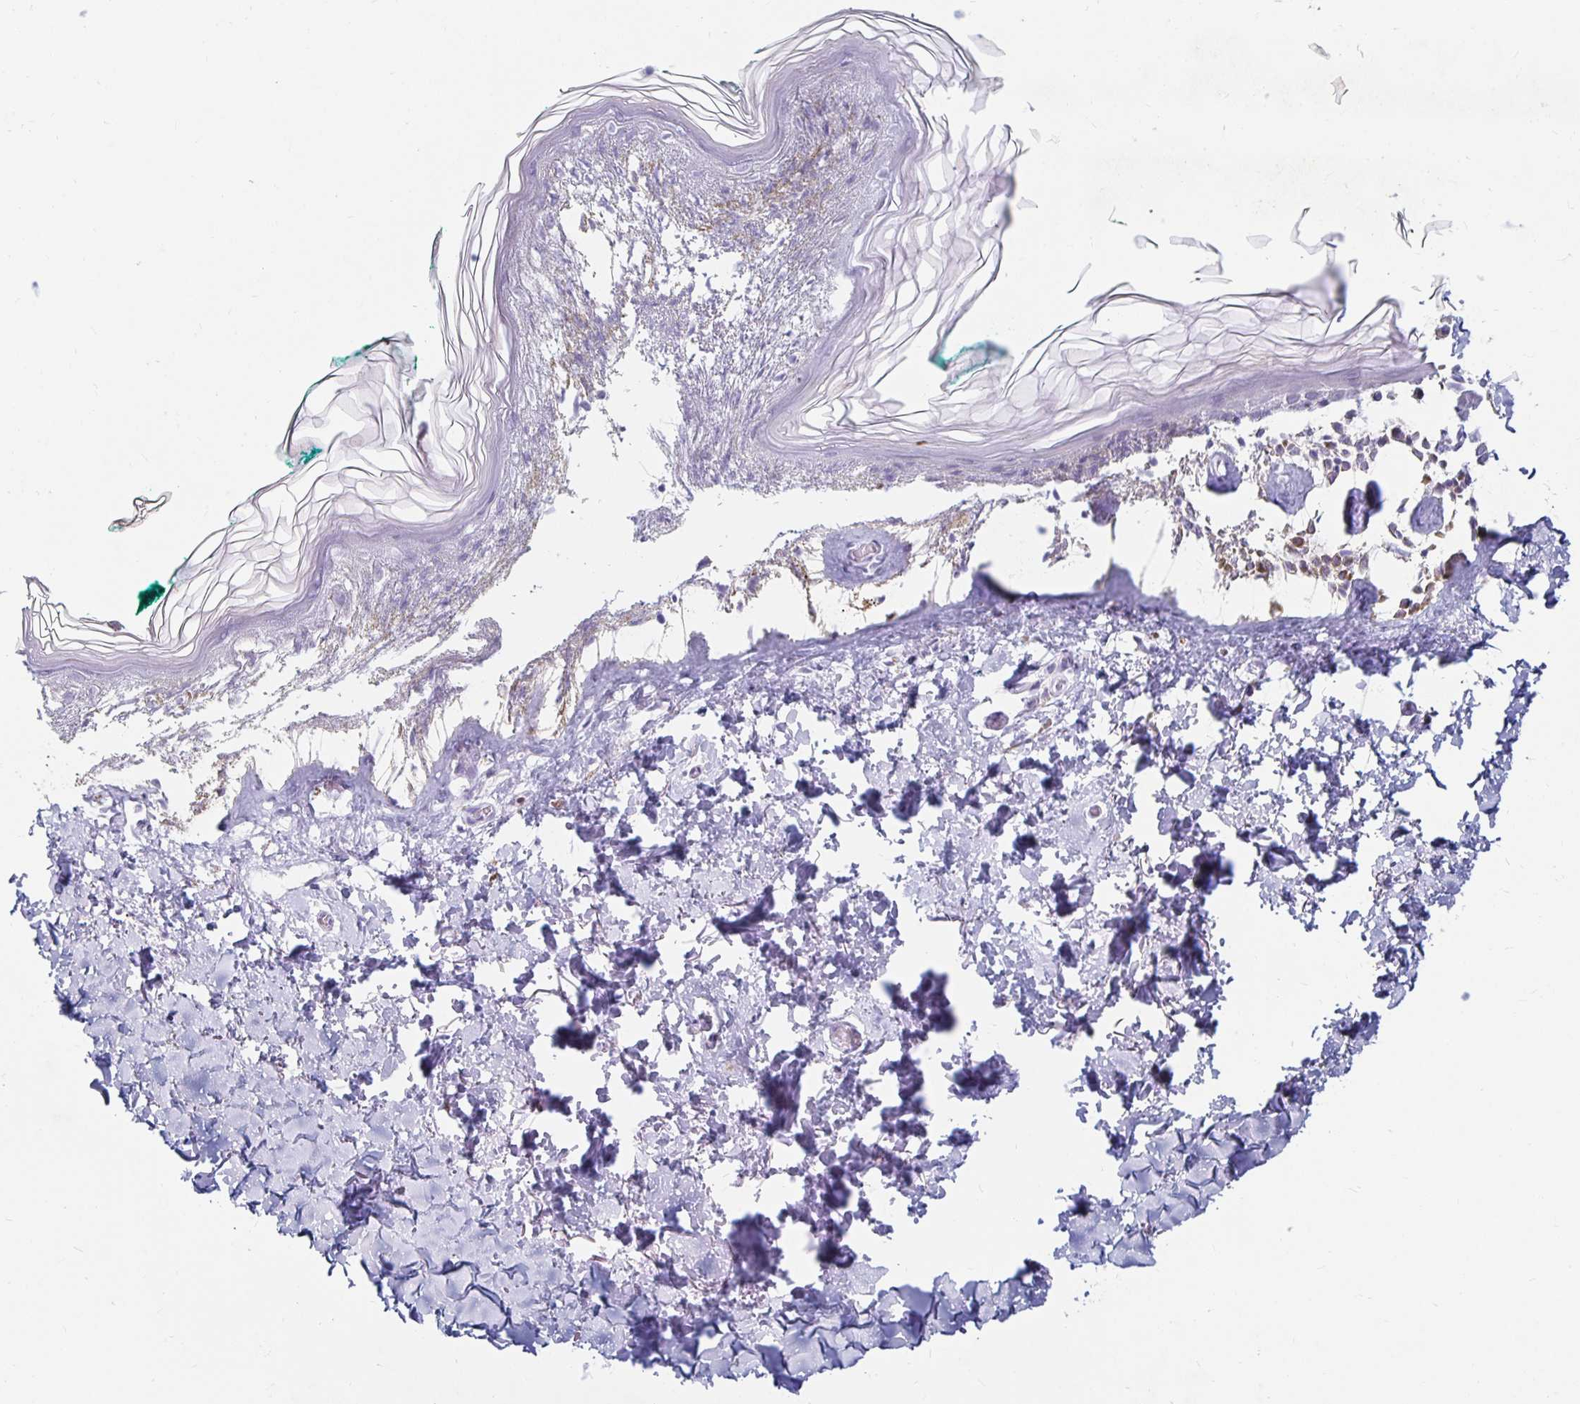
{"staining": {"intensity": "negative", "quantity": "none", "location": "none"}, "tissue": "skin", "cell_type": "Fibroblasts", "image_type": "normal", "snomed": [{"axis": "morphology", "description": "Normal tissue, NOS"}, {"axis": "topography", "description": "Skin"}, {"axis": "topography", "description": "Peripheral nerve tissue"}], "caption": "This is a micrograph of immunohistochemistry staining of normal skin, which shows no staining in fibroblasts.", "gene": "KCNQ2", "patient": {"sex": "female", "age": 45}}